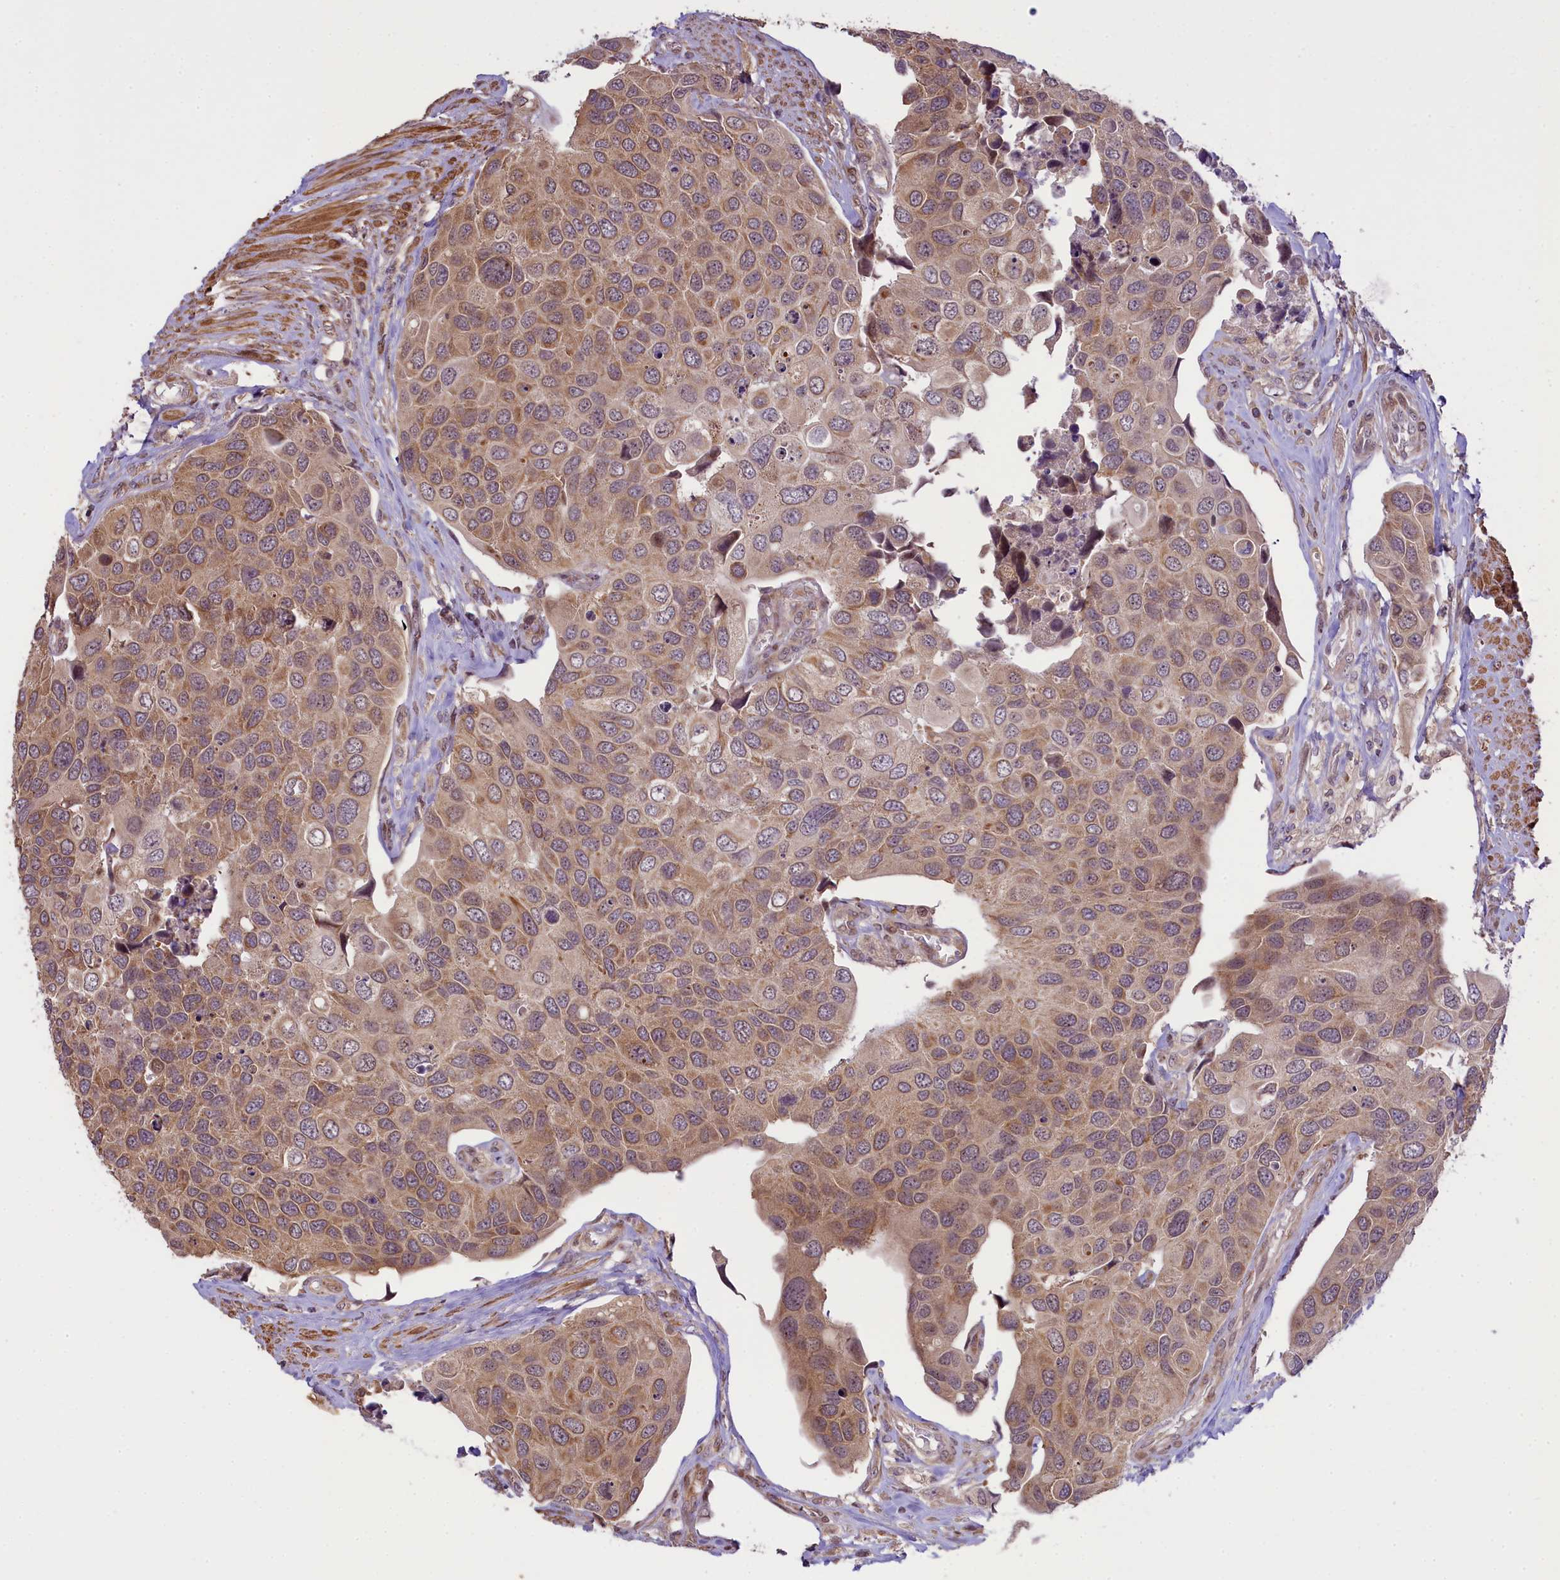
{"staining": {"intensity": "moderate", "quantity": ">75%", "location": "cytoplasmic/membranous"}, "tissue": "urothelial cancer", "cell_type": "Tumor cells", "image_type": "cancer", "snomed": [{"axis": "morphology", "description": "Urothelial carcinoma, High grade"}, {"axis": "topography", "description": "Urinary bladder"}], "caption": "Brown immunohistochemical staining in human urothelial cancer exhibits moderate cytoplasmic/membranous staining in approximately >75% of tumor cells.", "gene": "RBBP8", "patient": {"sex": "male", "age": 74}}